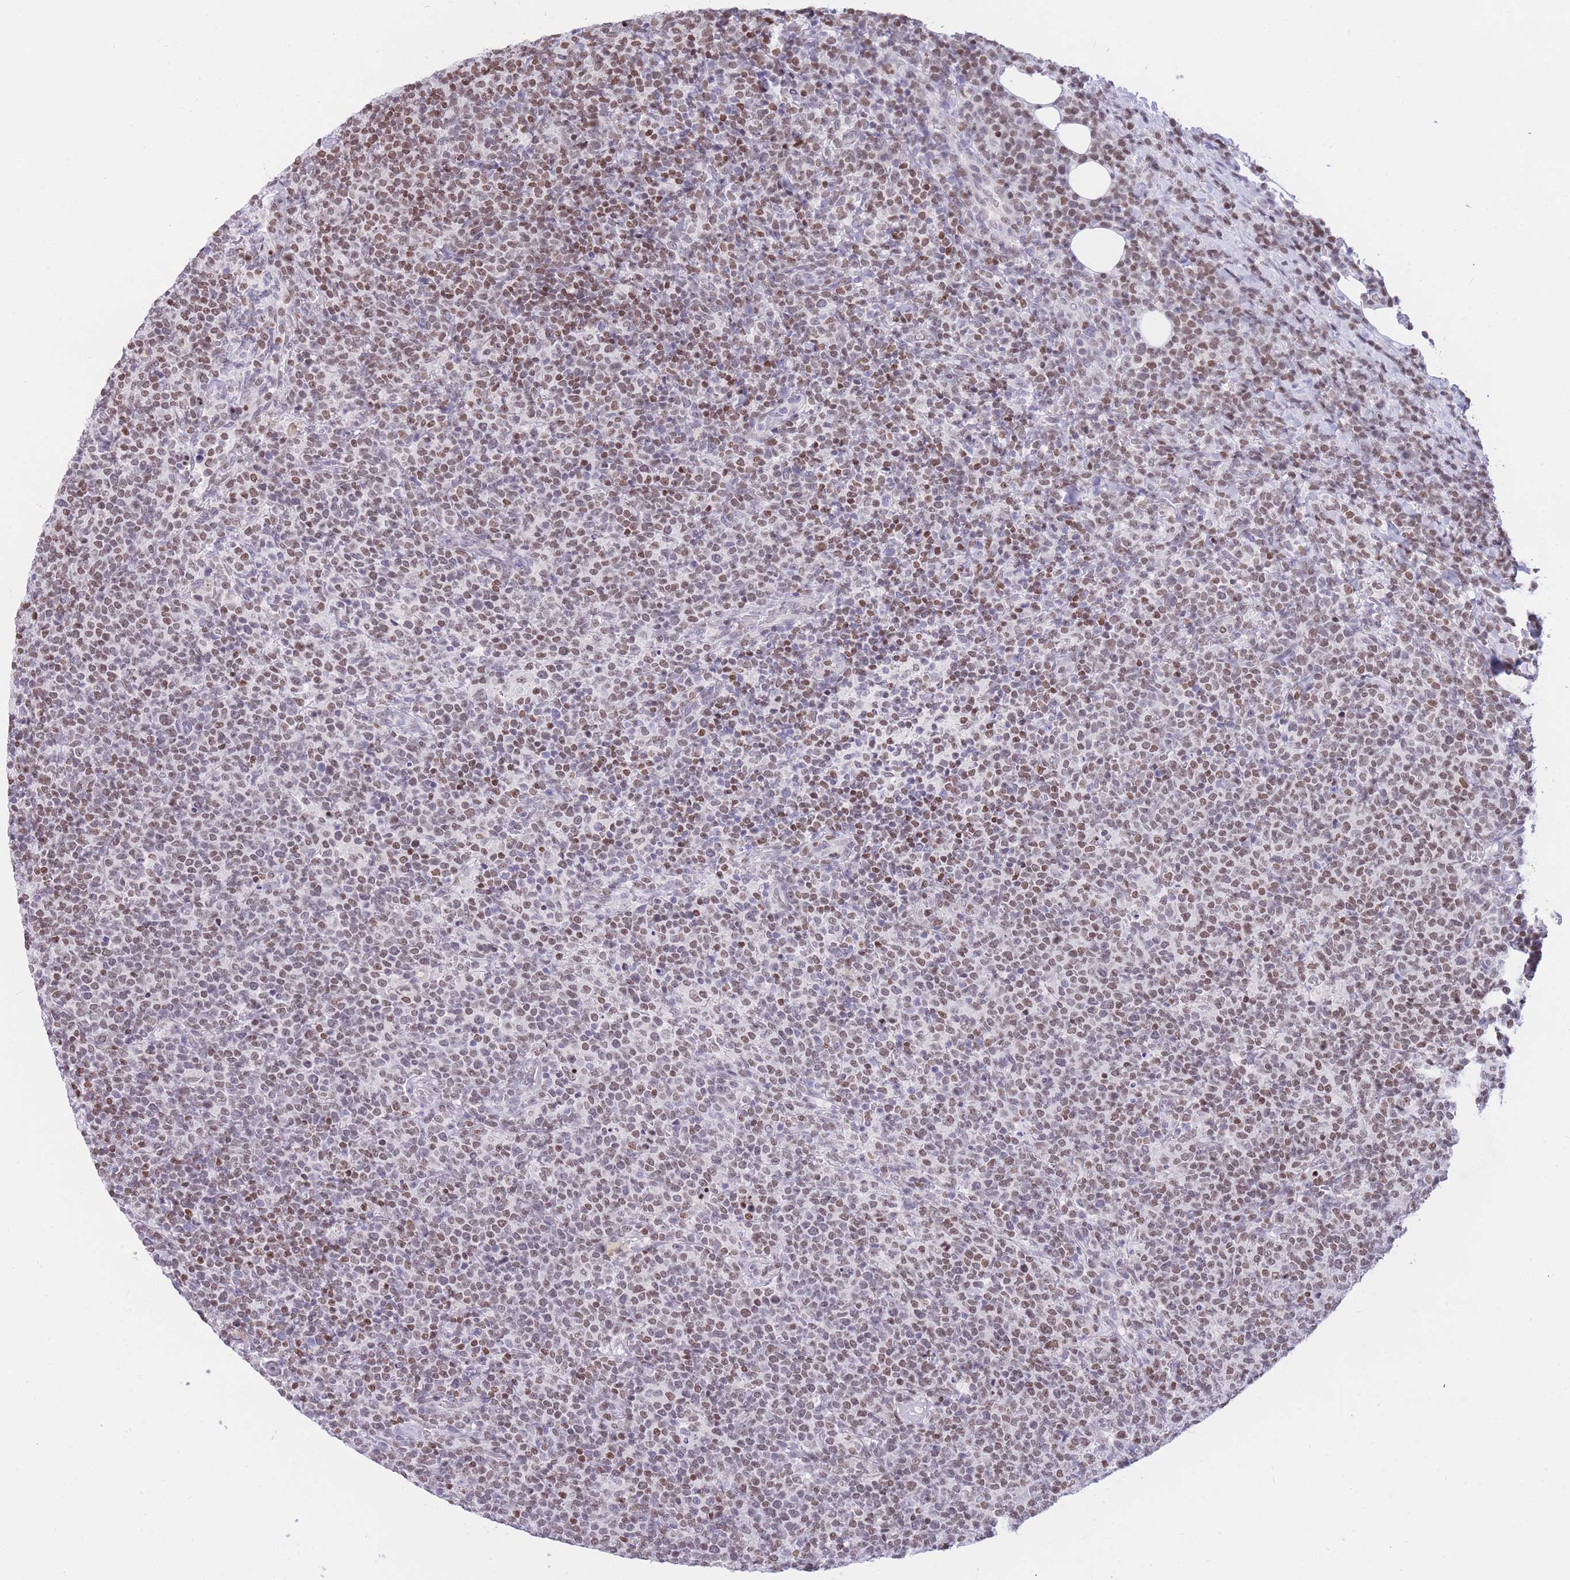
{"staining": {"intensity": "weak", "quantity": ">75%", "location": "nuclear"}, "tissue": "lymphoma", "cell_type": "Tumor cells", "image_type": "cancer", "snomed": [{"axis": "morphology", "description": "Malignant lymphoma, non-Hodgkin's type, High grade"}, {"axis": "topography", "description": "Lymph node"}], "caption": "The immunohistochemical stain shows weak nuclear staining in tumor cells of lymphoma tissue. The staining was performed using DAB to visualize the protein expression in brown, while the nuclei were stained in blue with hematoxylin (Magnification: 20x).", "gene": "HMGN1", "patient": {"sex": "male", "age": 61}}